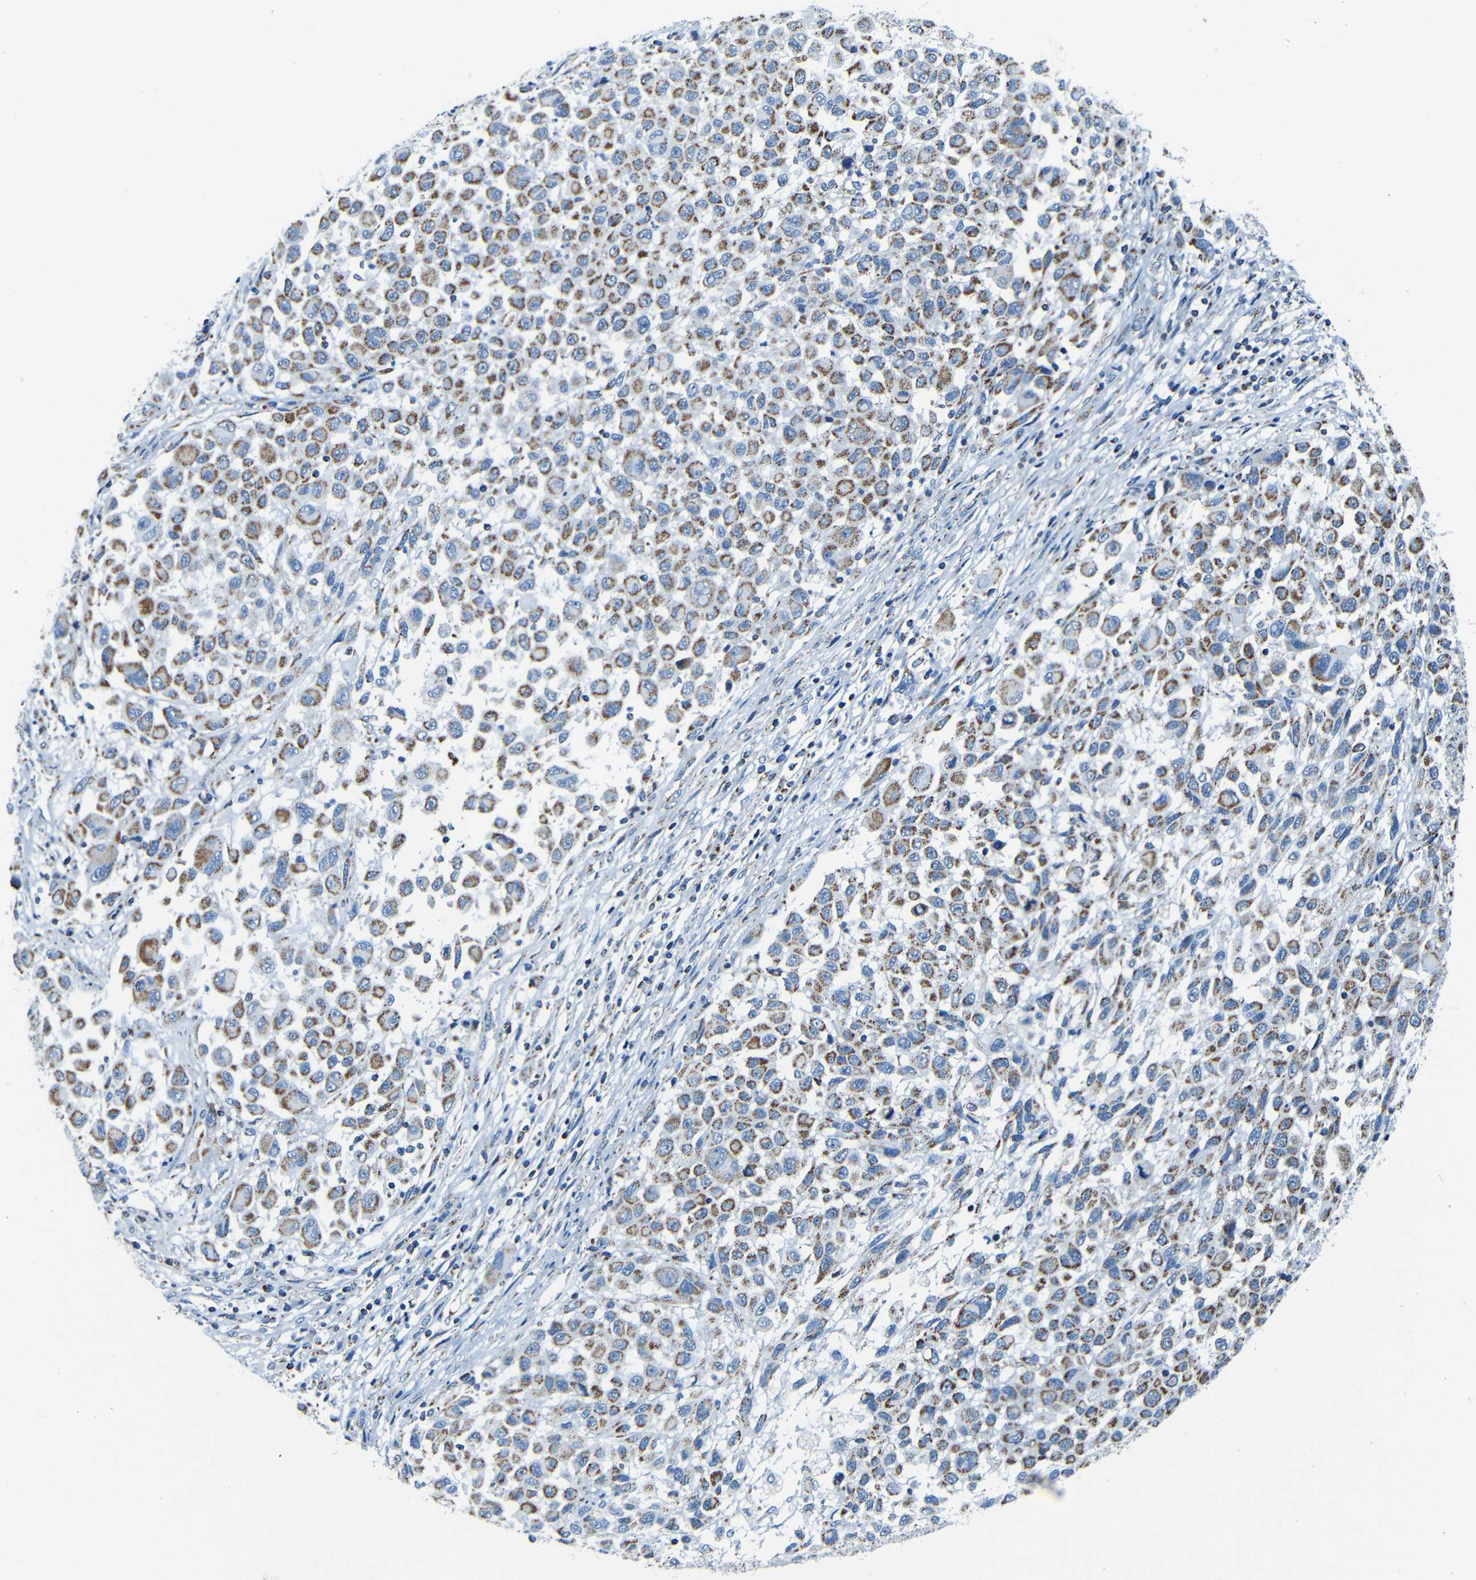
{"staining": {"intensity": "moderate", "quantity": ">75%", "location": "cytoplasmic/membranous"}, "tissue": "melanoma", "cell_type": "Tumor cells", "image_type": "cancer", "snomed": [{"axis": "morphology", "description": "Malignant melanoma, Metastatic site"}, {"axis": "topography", "description": "Lymph node"}], "caption": "Brown immunohistochemical staining in malignant melanoma (metastatic site) exhibits moderate cytoplasmic/membranous positivity in approximately >75% of tumor cells. The staining is performed using DAB (3,3'-diaminobenzidine) brown chromogen to label protein expression. The nuclei are counter-stained blue using hematoxylin.", "gene": "WSCD2", "patient": {"sex": "male", "age": 61}}